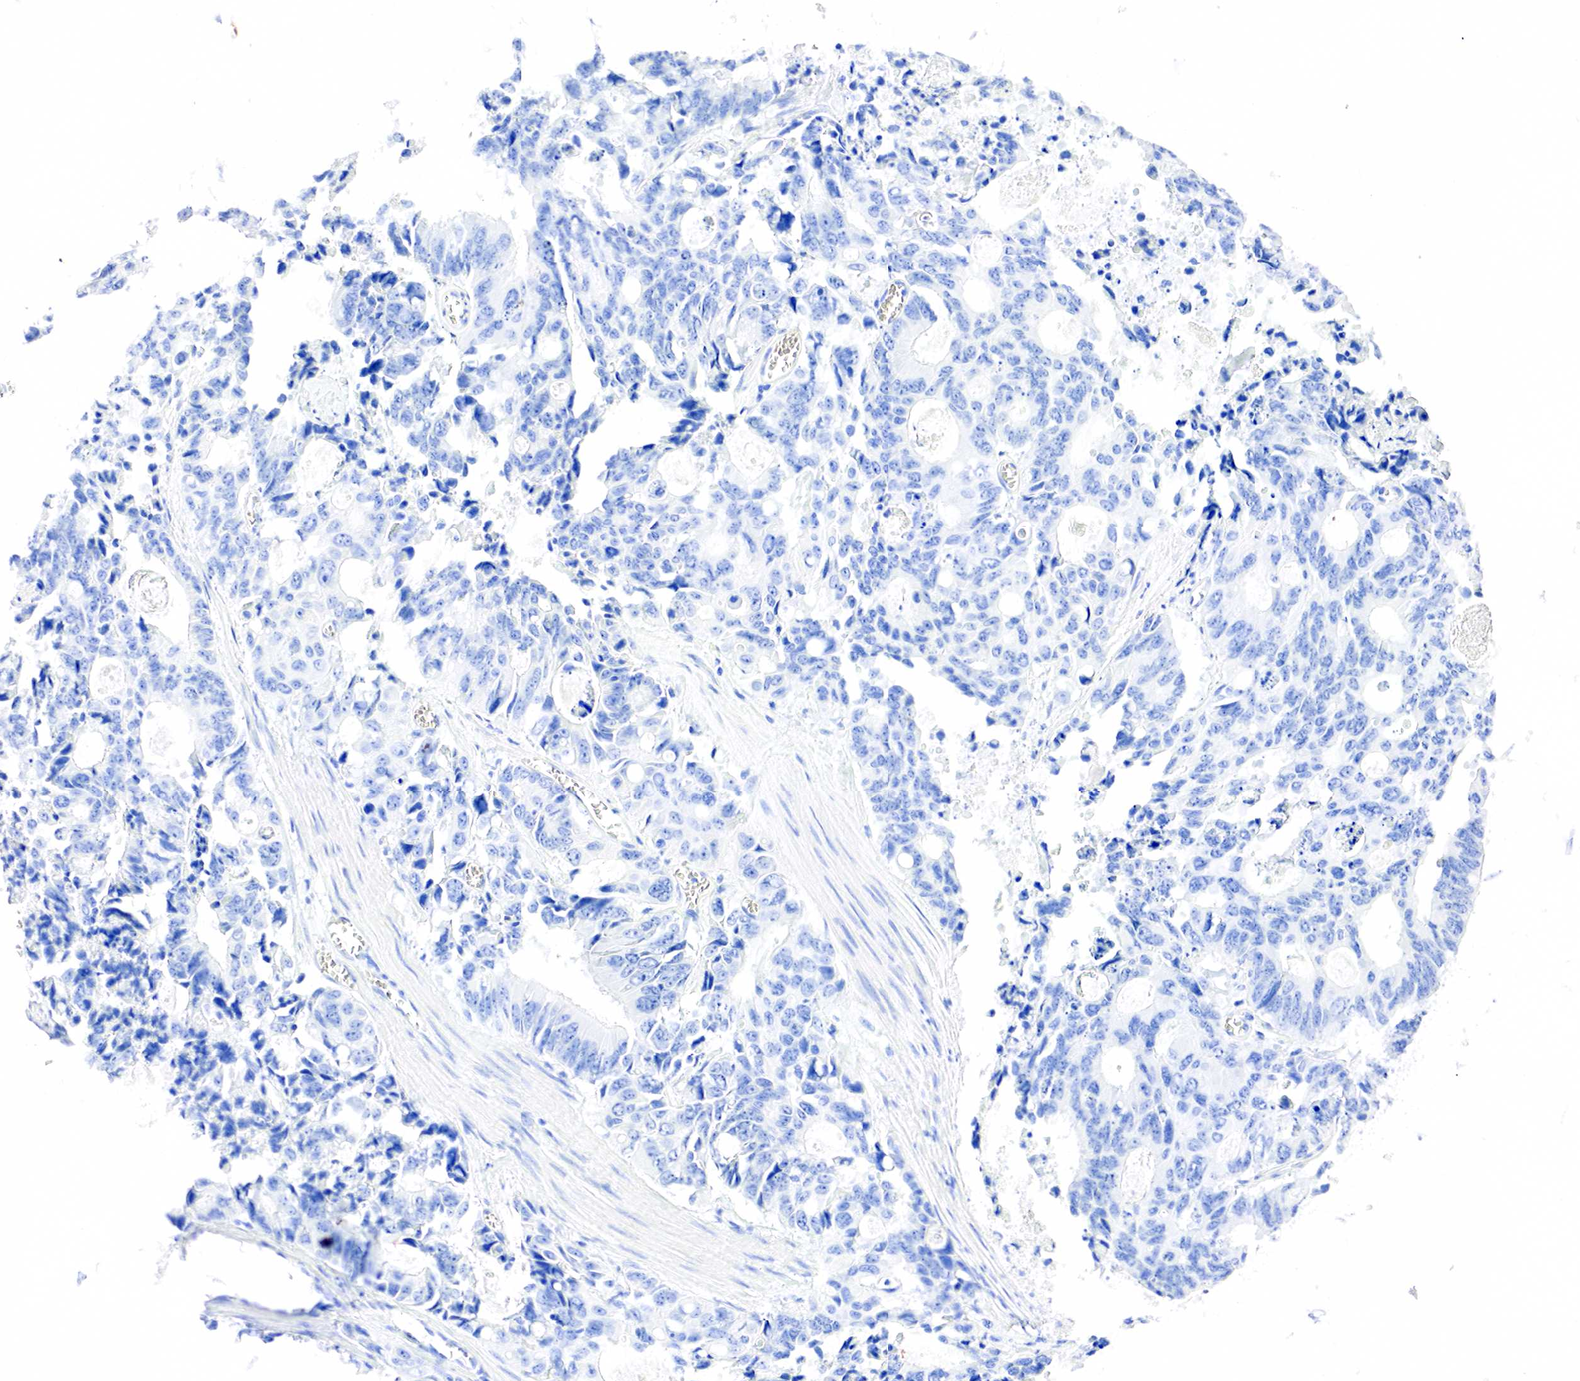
{"staining": {"intensity": "negative", "quantity": "none", "location": "none"}, "tissue": "colorectal cancer", "cell_type": "Tumor cells", "image_type": "cancer", "snomed": [{"axis": "morphology", "description": "Adenocarcinoma, NOS"}, {"axis": "topography", "description": "Rectum"}], "caption": "High power microscopy image of an immunohistochemistry (IHC) photomicrograph of adenocarcinoma (colorectal), revealing no significant positivity in tumor cells.", "gene": "PTH", "patient": {"sex": "male", "age": 76}}